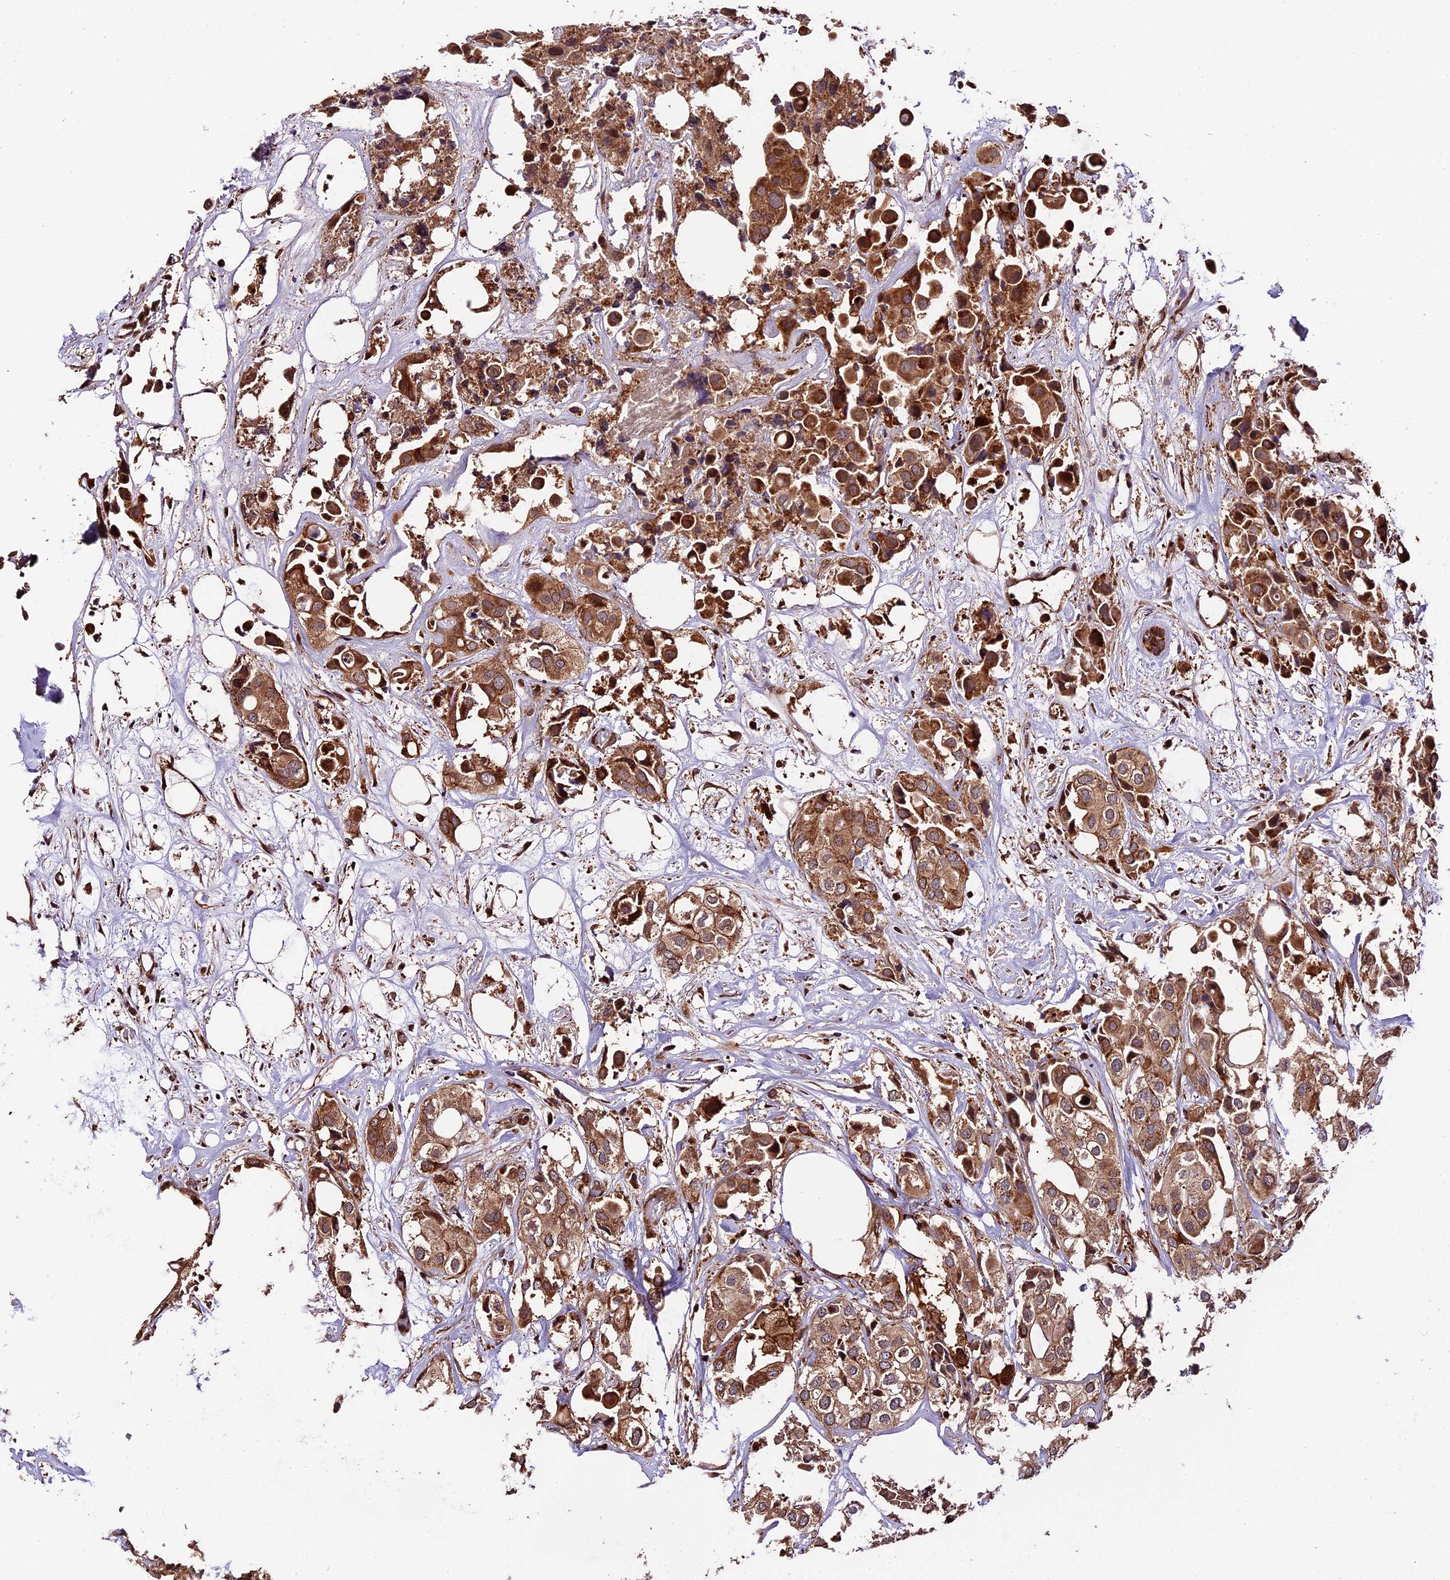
{"staining": {"intensity": "moderate", "quantity": ">75%", "location": "cytoplasmic/membranous"}, "tissue": "urothelial cancer", "cell_type": "Tumor cells", "image_type": "cancer", "snomed": [{"axis": "morphology", "description": "Urothelial carcinoma, High grade"}, {"axis": "topography", "description": "Urinary bladder"}], "caption": "Urothelial cancer stained with DAB (3,3'-diaminobenzidine) IHC reveals medium levels of moderate cytoplasmic/membranous staining in approximately >75% of tumor cells.", "gene": "HERPUD1", "patient": {"sex": "male", "age": 64}}